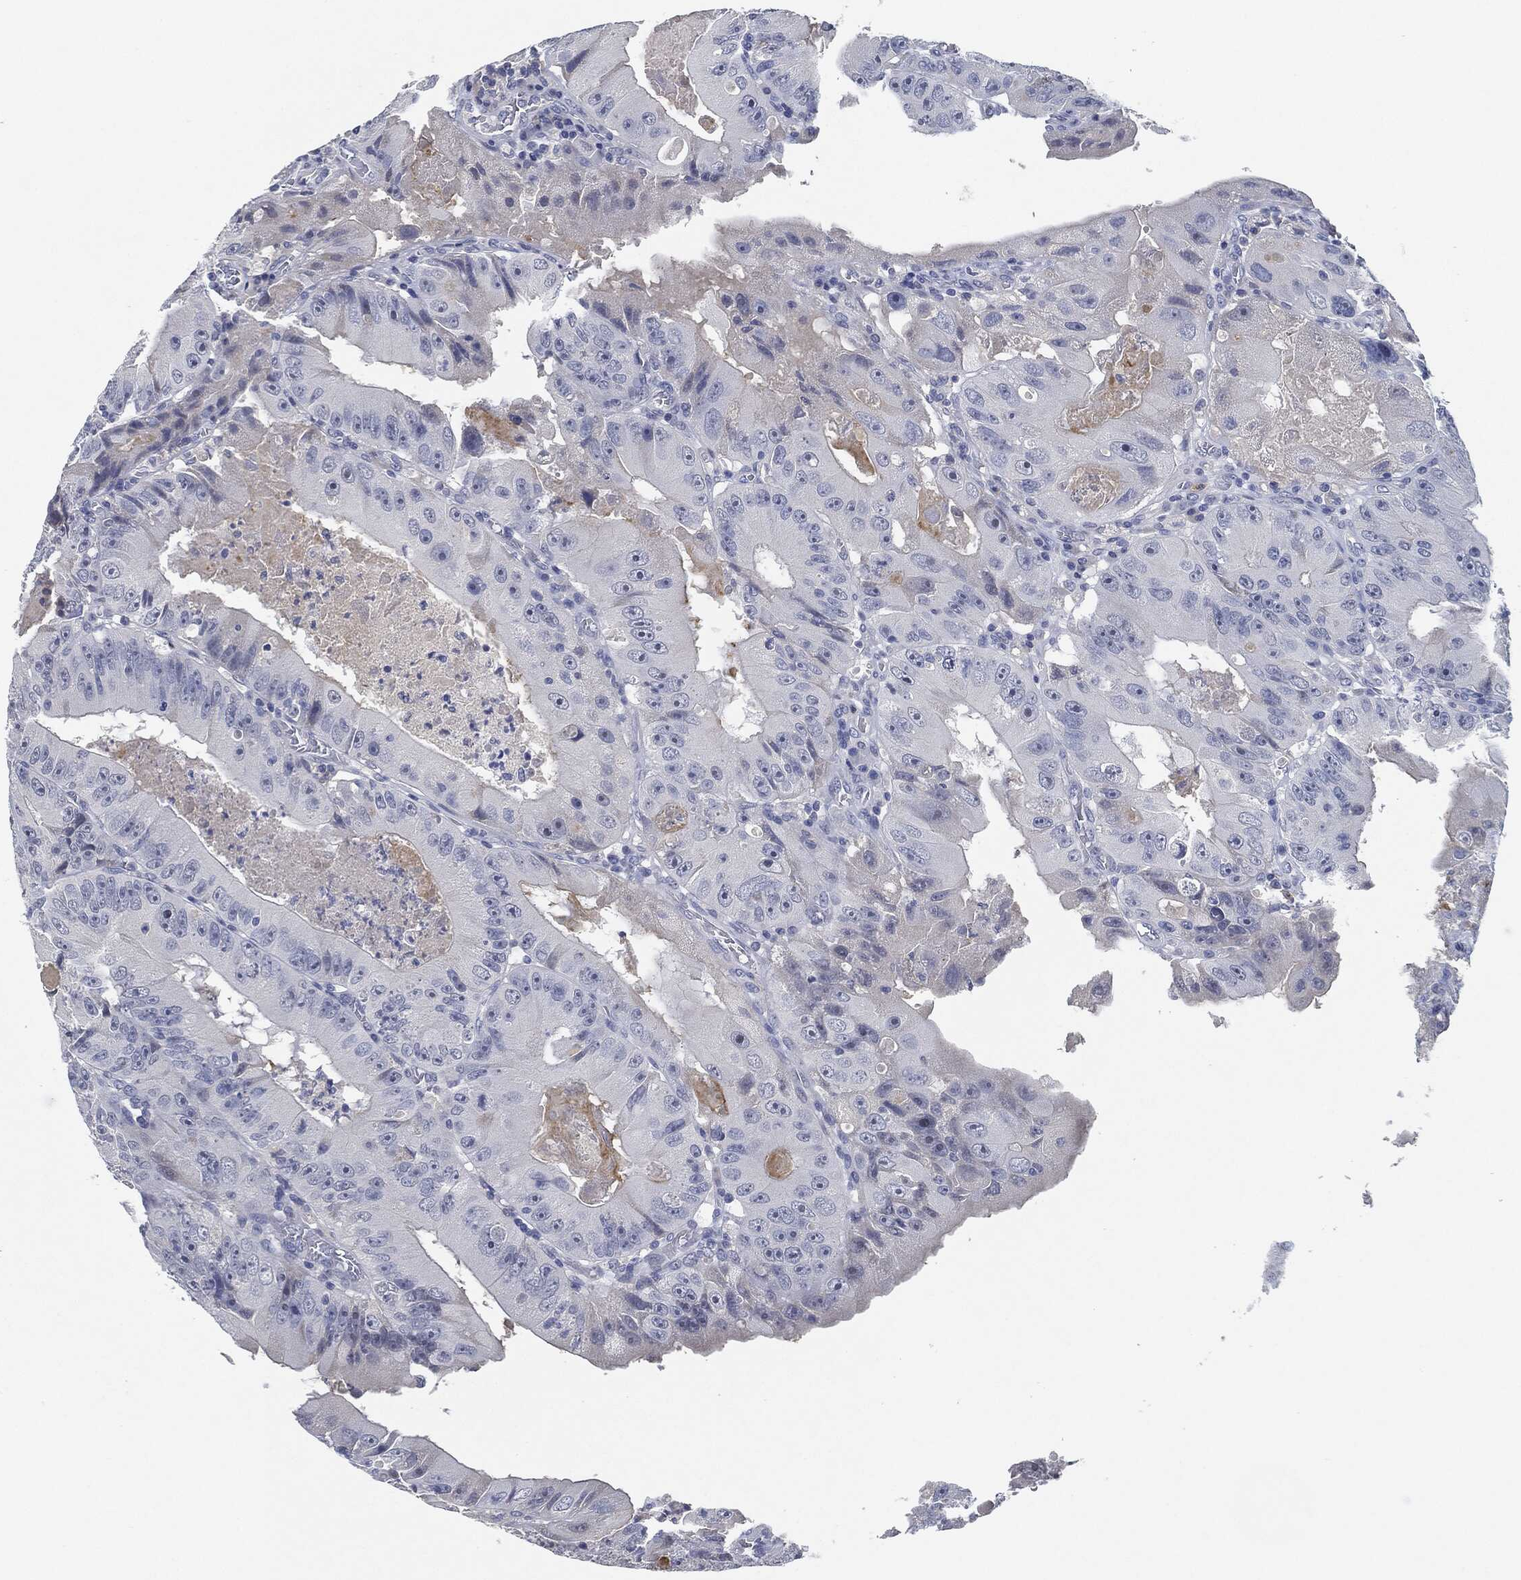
{"staining": {"intensity": "negative", "quantity": "none", "location": "none"}, "tissue": "colorectal cancer", "cell_type": "Tumor cells", "image_type": "cancer", "snomed": [{"axis": "morphology", "description": "Adenocarcinoma, NOS"}, {"axis": "topography", "description": "Colon"}], "caption": "An immunohistochemistry photomicrograph of colorectal cancer (adenocarcinoma) is shown. There is no staining in tumor cells of colorectal cancer (adenocarcinoma).", "gene": "NTRK1", "patient": {"sex": "female", "age": 86}}